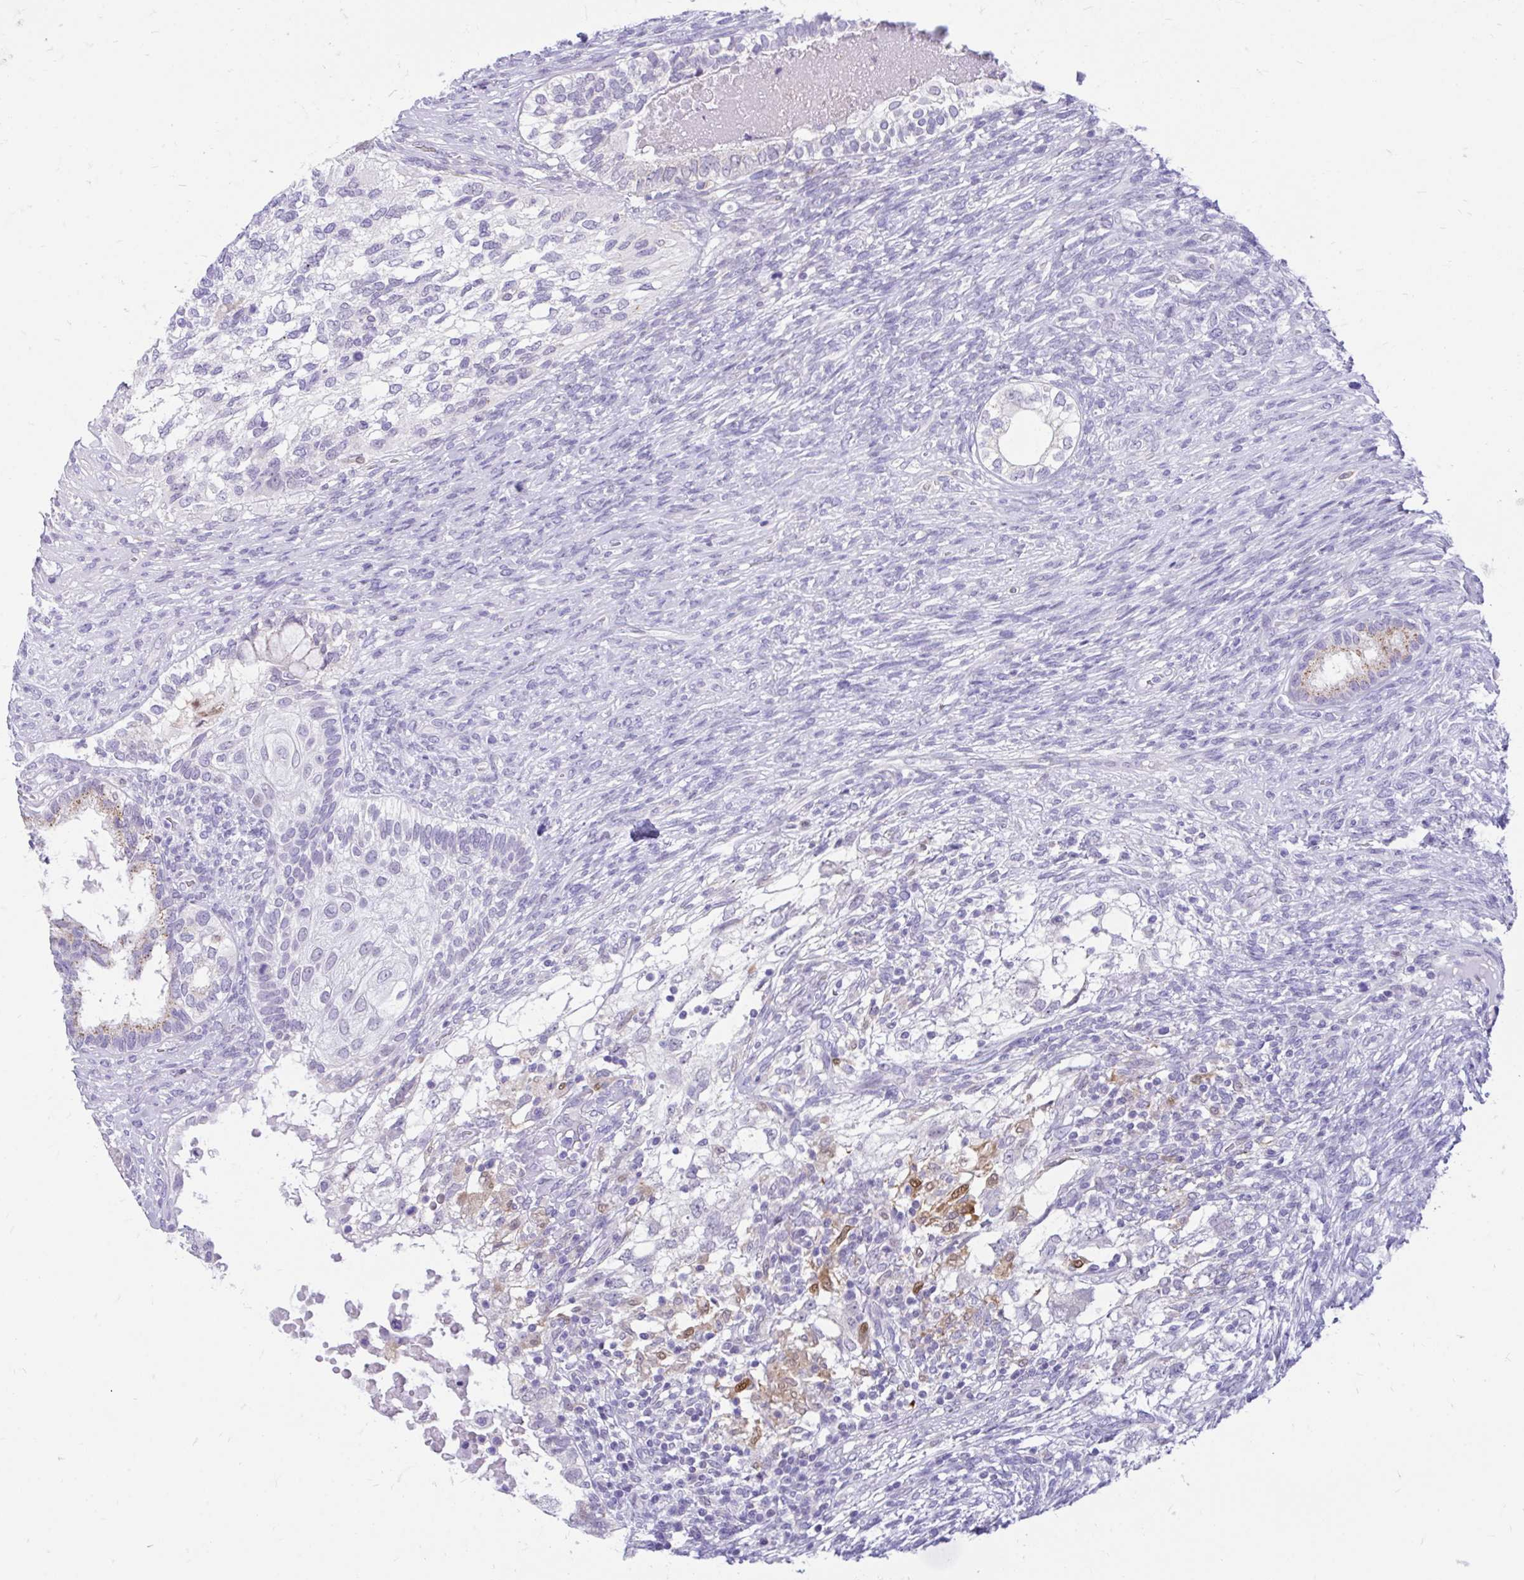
{"staining": {"intensity": "negative", "quantity": "none", "location": "none"}, "tissue": "testis cancer", "cell_type": "Tumor cells", "image_type": "cancer", "snomed": [{"axis": "morphology", "description": "Seminoma, NOS"}, {"axis": "morphology", "description": "Carcinoma, Embryonal, NOS"}, {"axis": "topography", "description": "Testis"}], "caption": "Protein analysis of testis cancer (embryonal carcinoma) displays no significant staining in tumor cells.", "gene": "GLB1L2", "patient": {"sex": "male", "age": 41}}